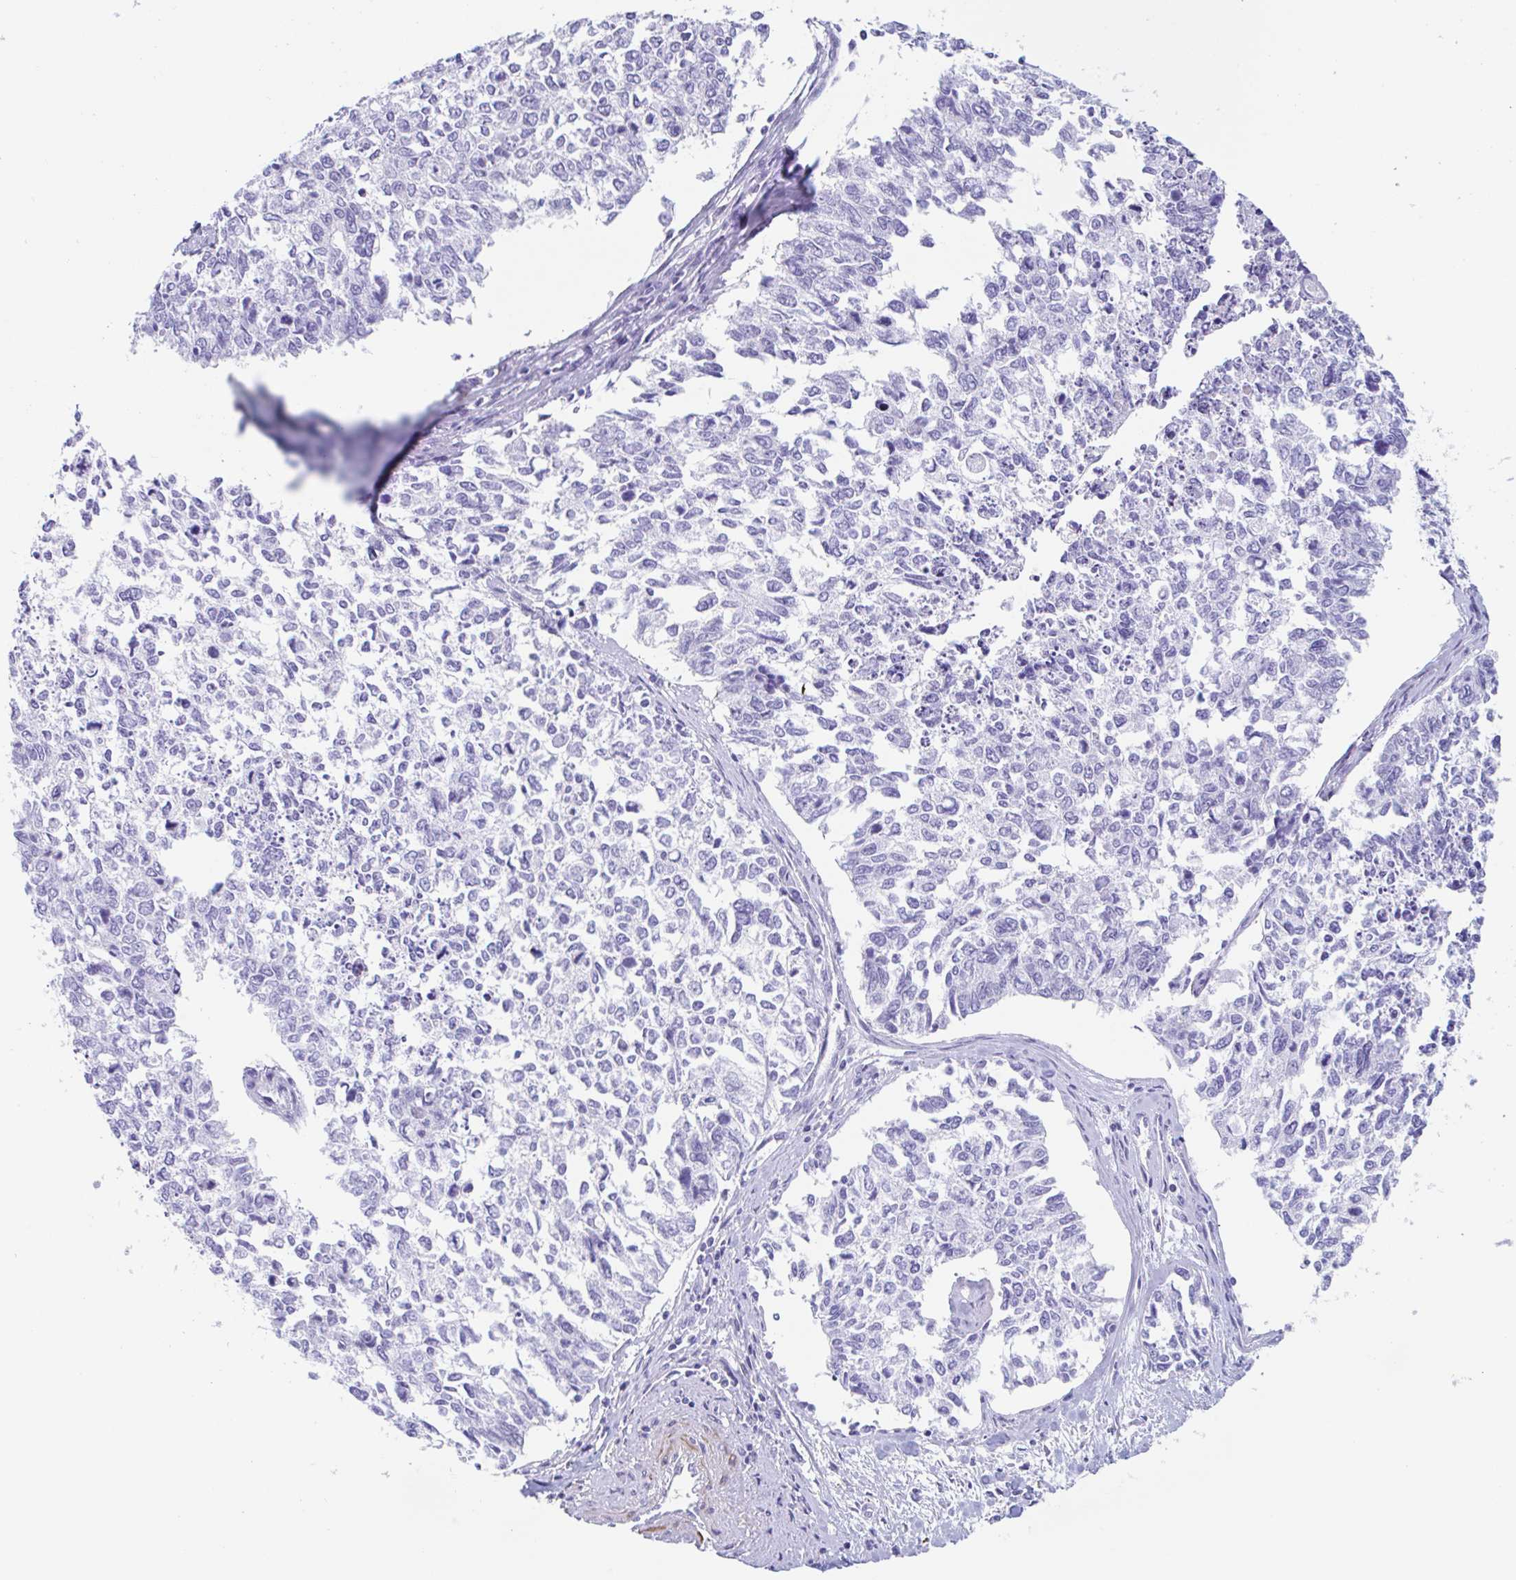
{"staining": {"intensity": "negative", "quantity": "none", "location": "none"}, "tissue": "cervical cancer", "cell_type": "Tumor cells", "image_type": "cancer", "snomed": [{"axis": "morphology", "description": "Adenocarcinoma, NOS"}, {"axis": "topography", "description": "Cervix"}], "caption": "This is an immunohistochemistry (IHC) image of human cervical adenocarcinoma. There is no positivity in tumor cells.", "gene": "TAS2R41", "patient": {"sex": "female", "age": 63}}